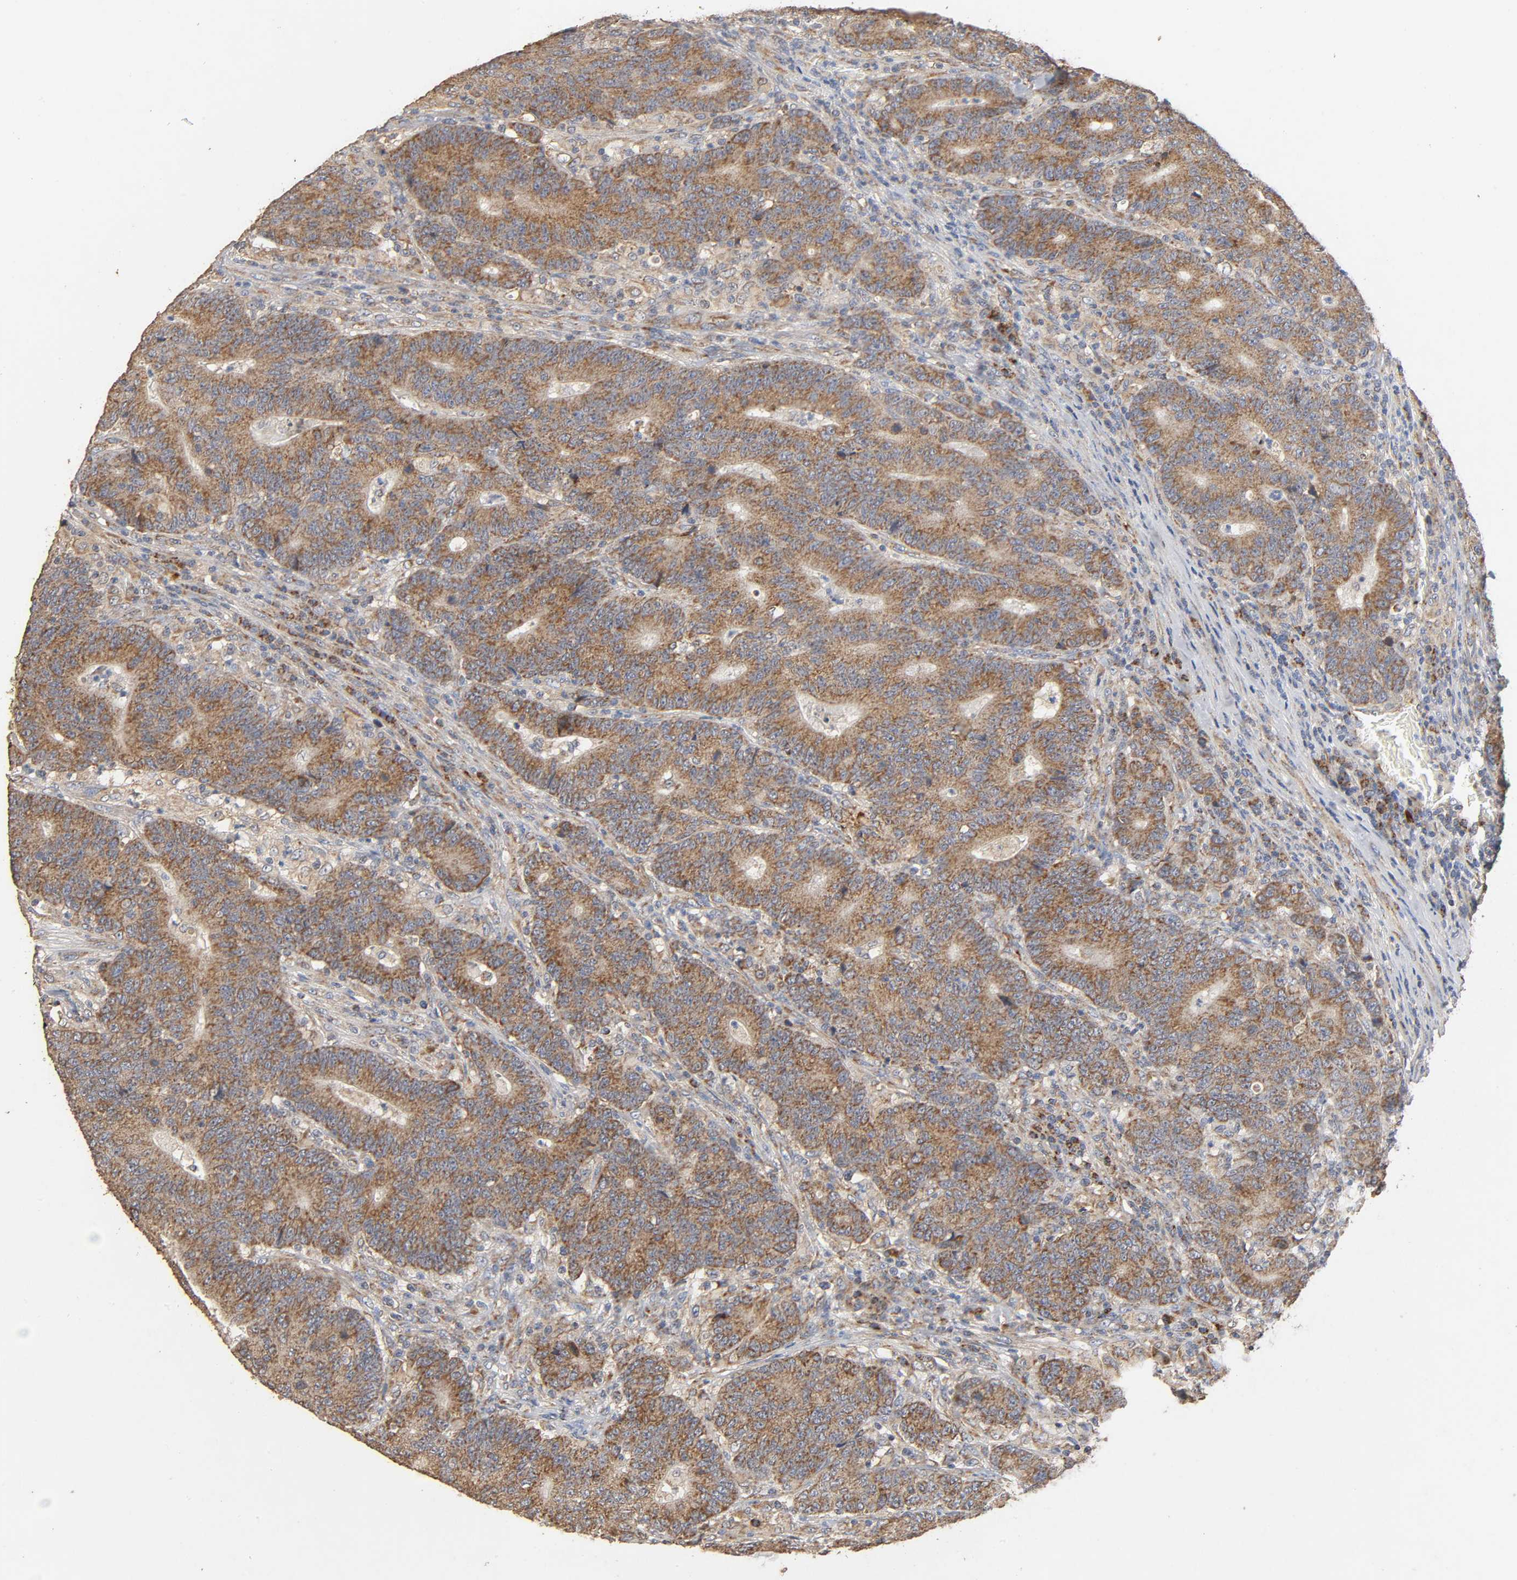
{"staining": {"intensity": "strong", "quantity": ">75%", "location": "cytoplasmic/membranous"}, "tissue": "colorectal cancer", "cell_type": "Tumor cells", "image_type": "cancer", "snomed": [{"axis": "morphology", "description": "Normal tissue, NOS"}, {"axis": "morphology", "description": "Adenocarcinoma, NOS"}, {"axis": "topography", "description": "Colon"}], "caption": "DAB (3,3'-diaminobenzidine) immunohistochemical staining of human colorectal cancer exhibits strong cytoplasmic/membranous protein positivity in approximately >75% of tumor cells.", "gene": "NDUFS3", "patient": {"sex": "female", "age": 75}}